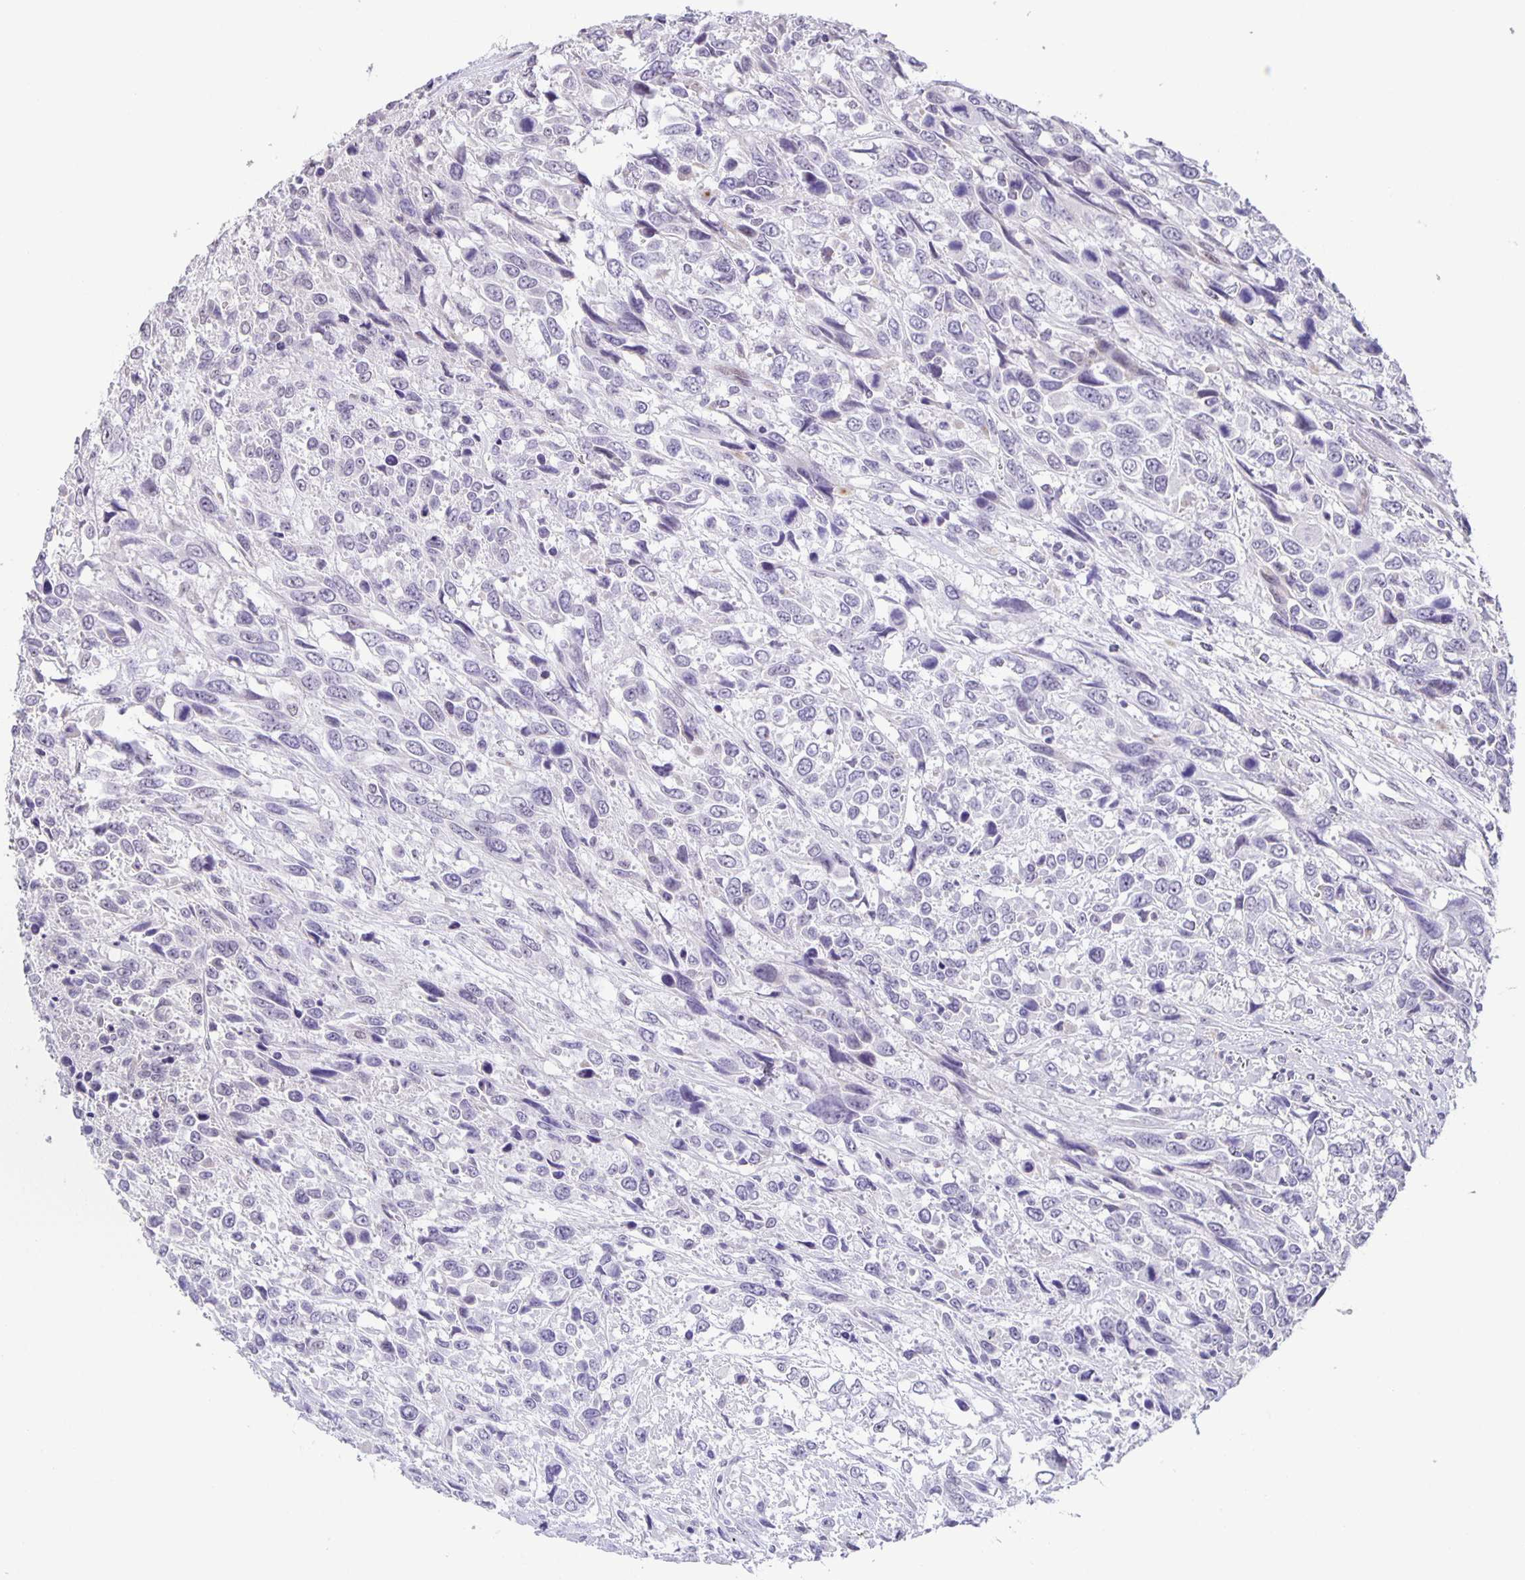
{"staining": {"intensity": "negative", "quantity": "none", "location": "none"}, "tissue": "urothelial cancer", "cell_type": "Tumor cells", "image_type": "cancer", "snomed": [{"axis": "morphology", "description": "Urothelial carcinoma, High grade"}, {"axis": "topography", "description": "Urinary bladder"}], "caption": "Urothelial cancer was stained to show a protein in brown. There is no significant positivity in tumor cells.", "gene": "PHRF1", "patient": {"sex": "female", "age": 70}}